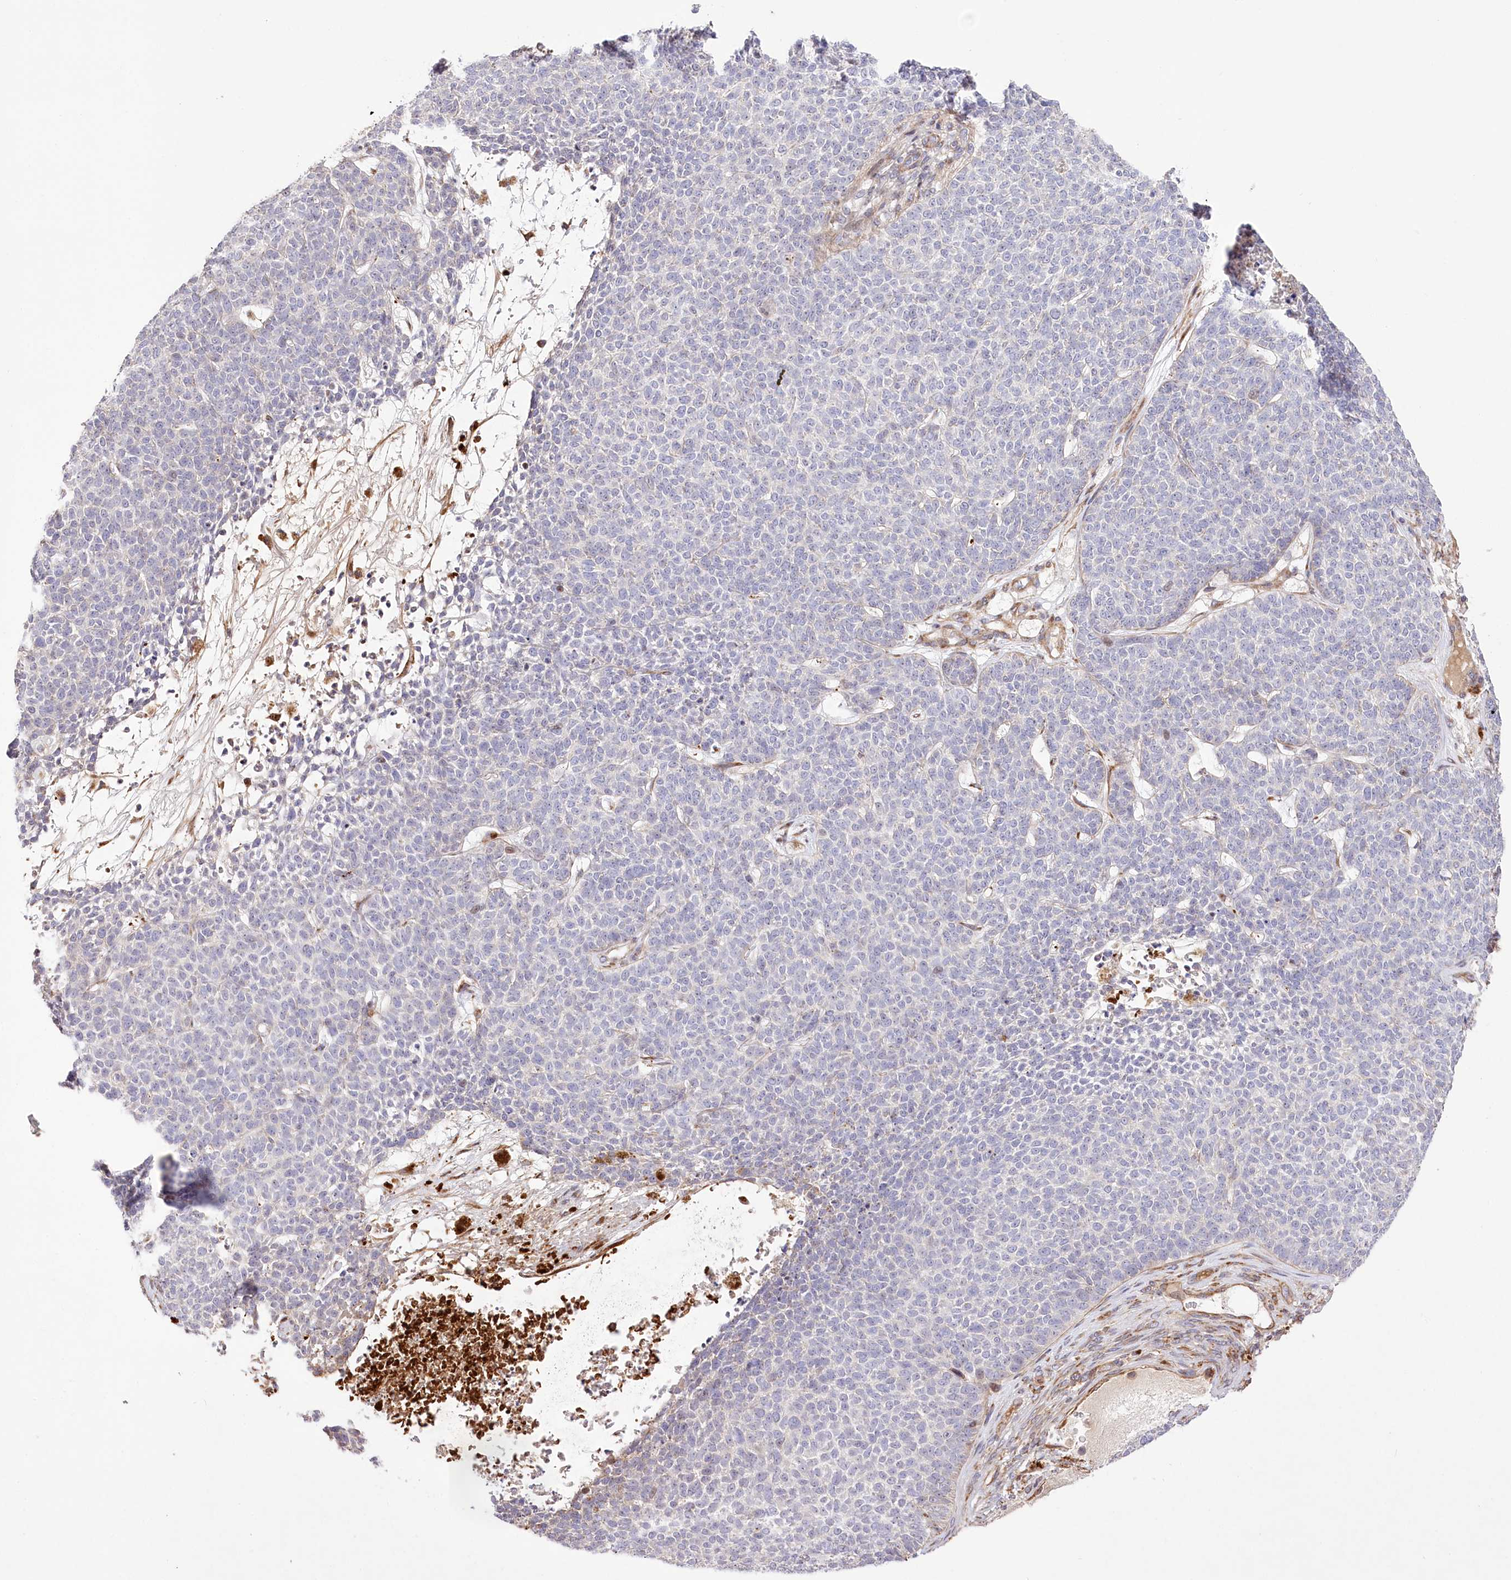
{"staining": {"intensity": "weak", "quantity": "<25%", "location": "cytoplasmic/membranous"}, "tissue": "skin cancer", "cell_type": "Tumor cells", "image_type": "cancer", "snomed": [{"axis": "morphology", "description": "Basal cell carcinoma"}, {"axis": "topography", "description": "Skin"}], "caption": "Immunohistochemistry photomicrograph of human skin cancer stained for a protein (brown), which demonstrates no positivity in tumor cells.", "gene": "RNF24", "patient": {"sex": "female", "age": 84}}